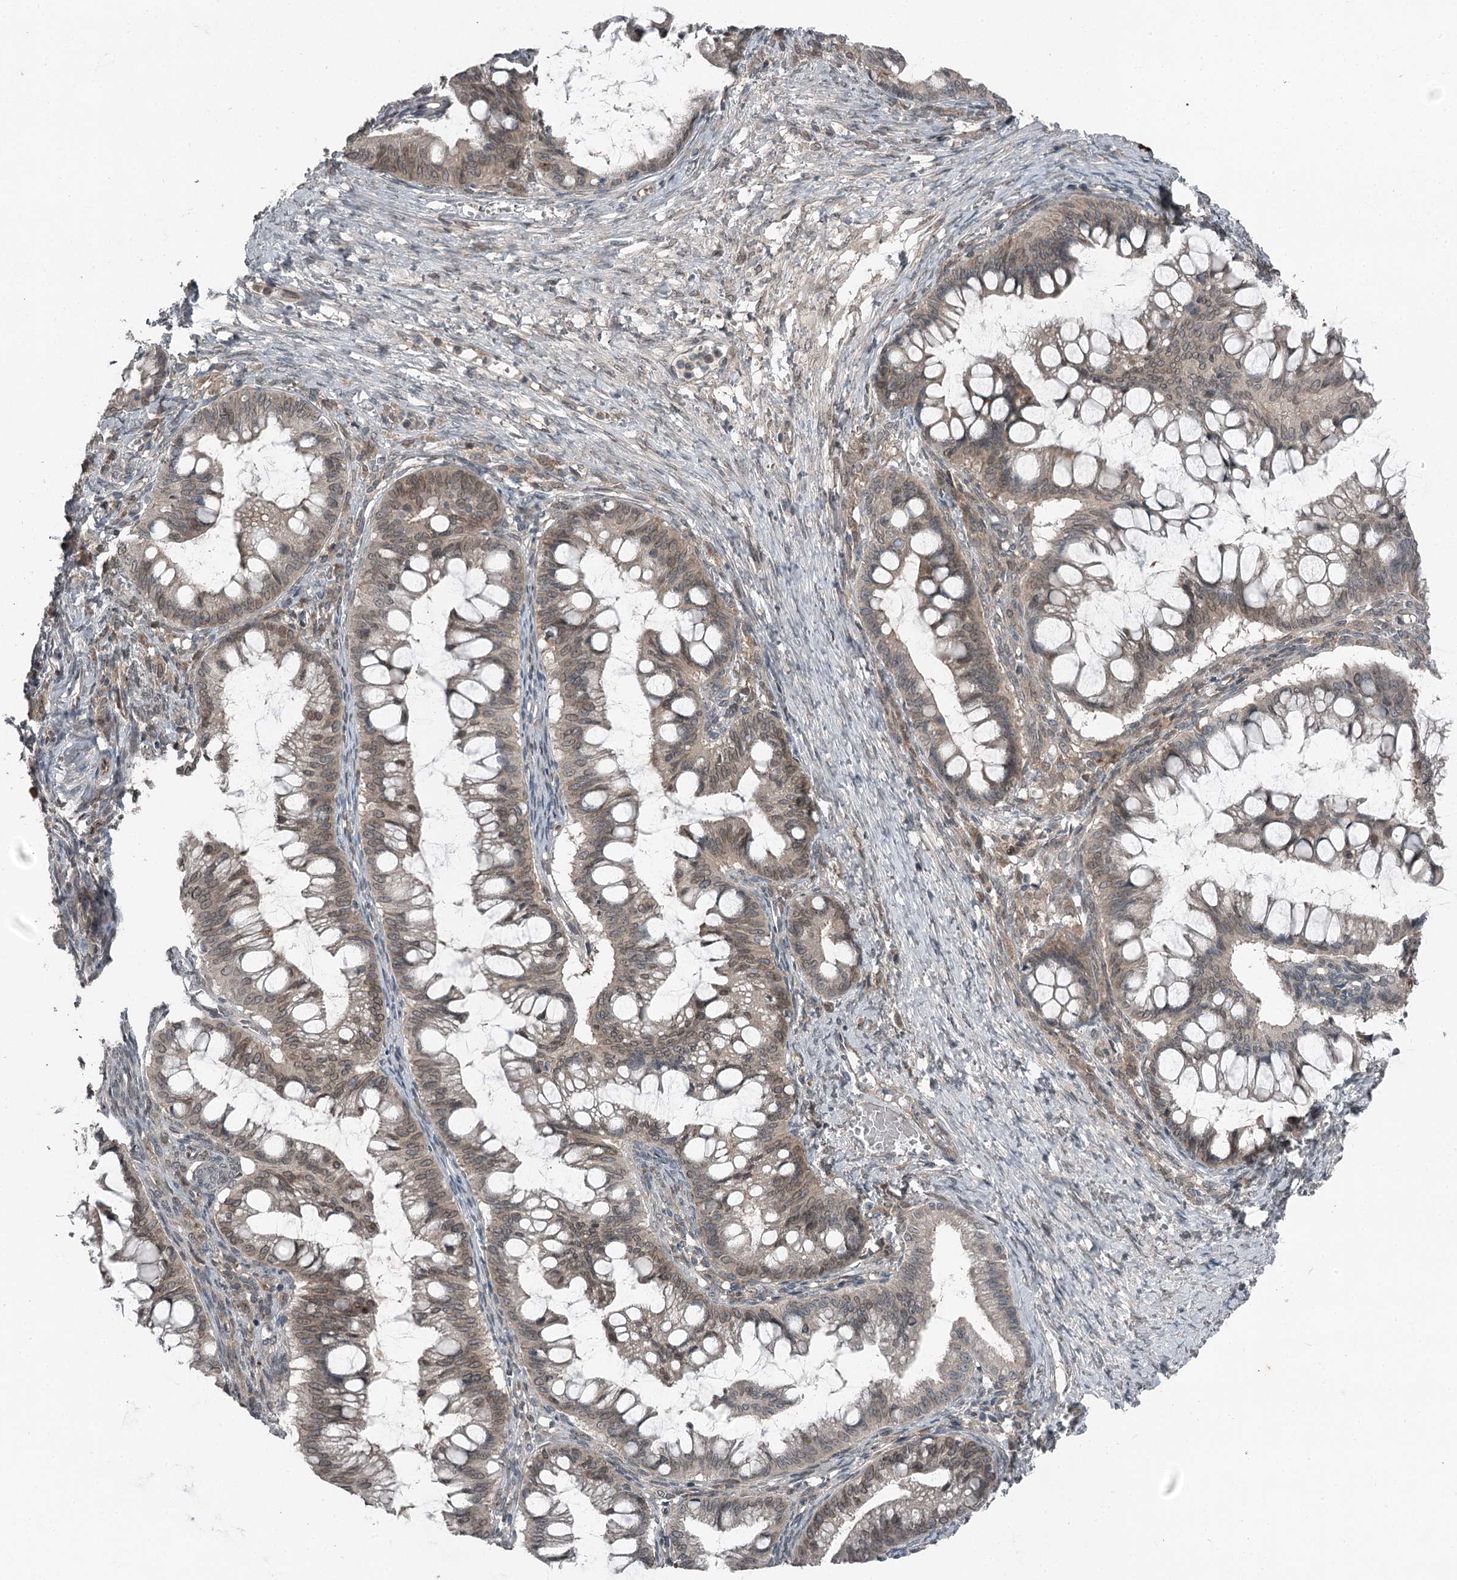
{"staining": {"intensity": "weak", "quantity": "25%-75%", "location": "nuclear"}, "tissue": "ovarian cancer", "cell_type": "Tumor cells", "image_type": "cancer", "snomed": [{"axis": "morphology", "description": "Cystadenocarcinoma, mucinous, NOS"}, {"axis": "topography", "description": "Ovary"}], "caption": "Mucinous cystadenocarcinoma (ovarian) tissue demonstrates weak nuclear expression in about 25%-75% of tumor cells", "gene": "SLC39A8", "patient": {"sex": "female", "age": 73}}